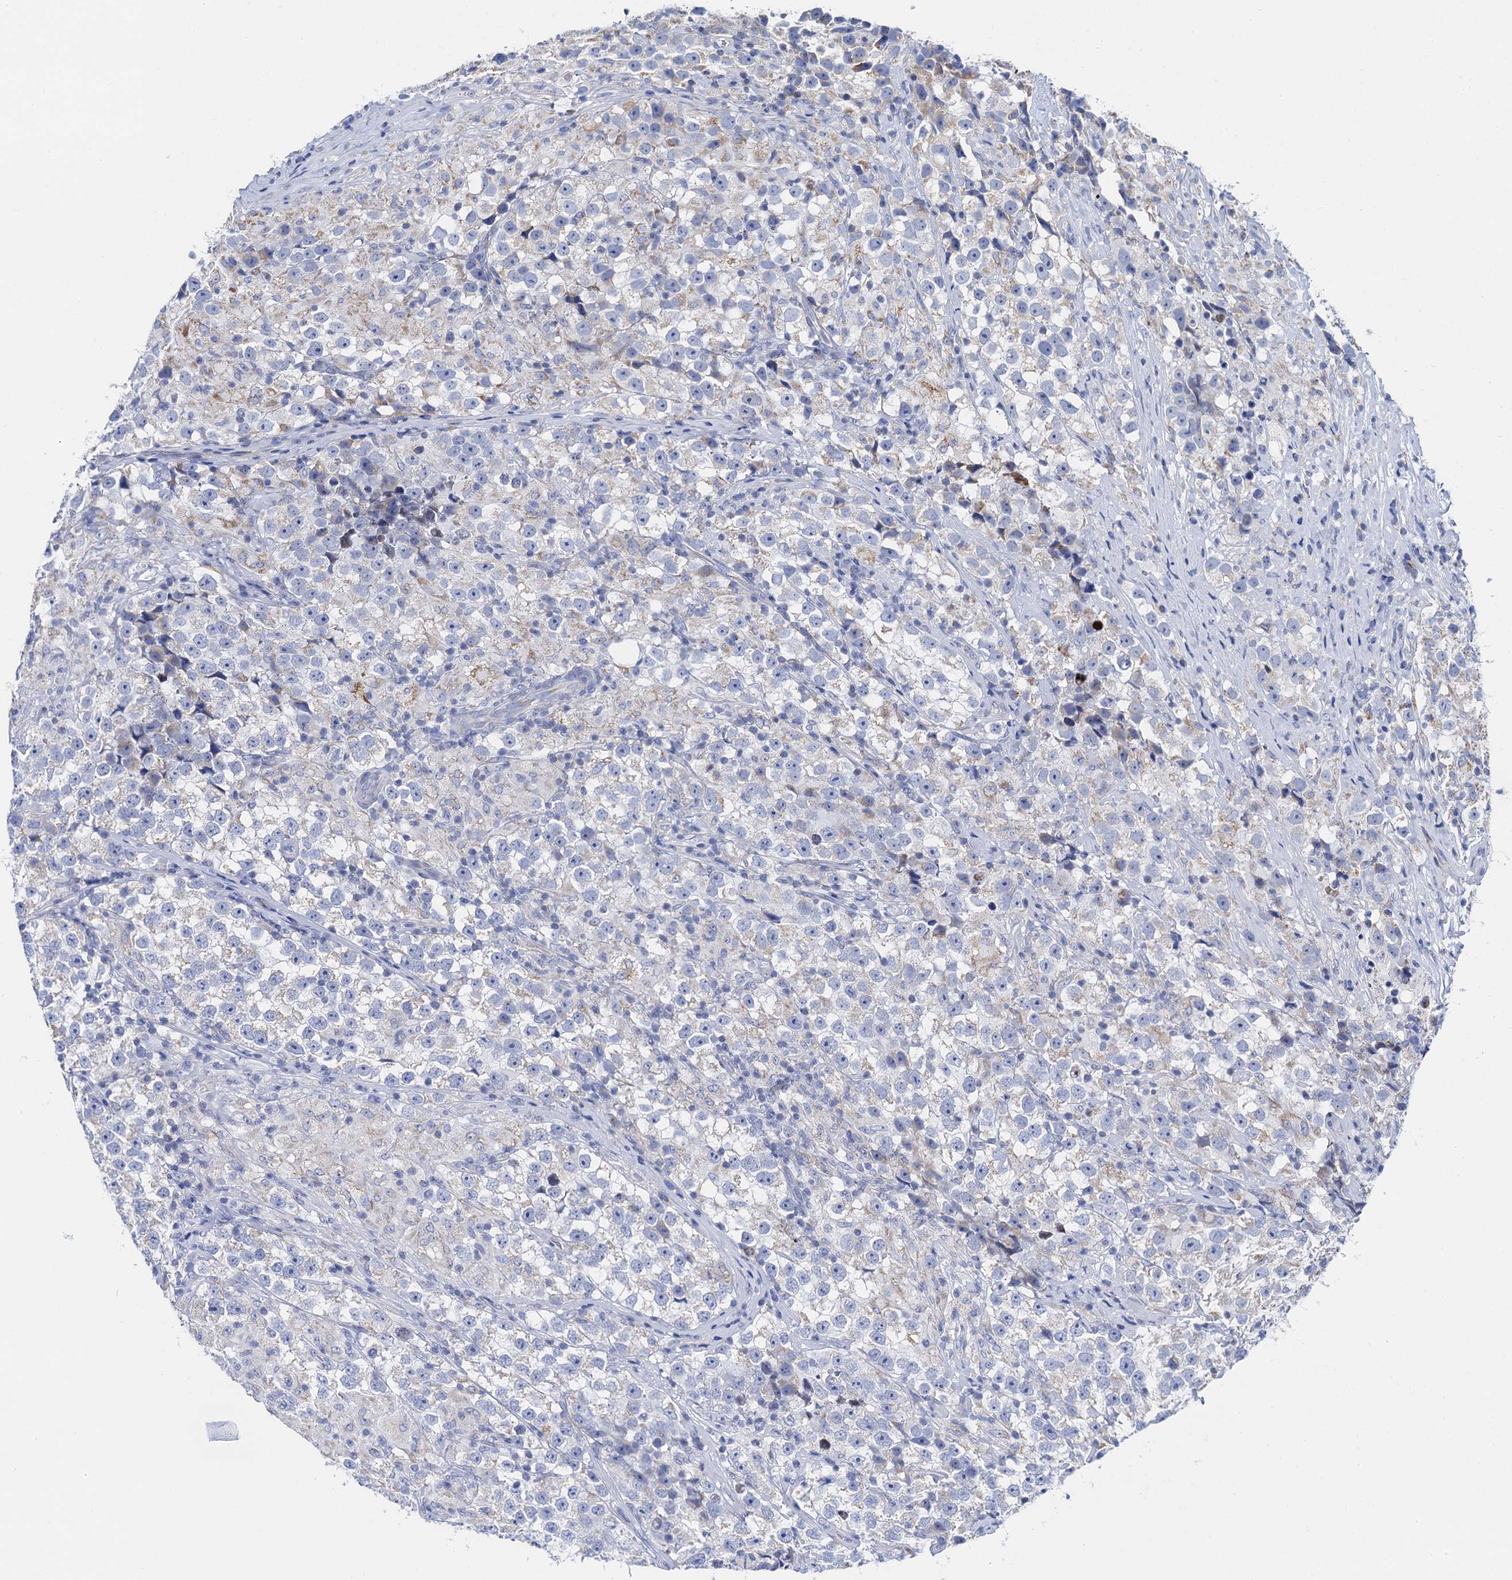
{"staining": {"intensity": "weak", "quantity": "<25%", "location": "cytoplasmic/membranous"}, "tissue": "testis cancer", "cell_type": "Tumor cells", "image_type": "cancer", "snomed": [{"axis": "morphology", "description": "Seminoma, NOS"}, {"axis": "topography", "description": "Testis"}], "caption": "Immunohistochemical staining of testis cancer displays no significant staining in tumor cells.", "gene": "ACADSB", "patient": {"sex": "male", "age": 46}}